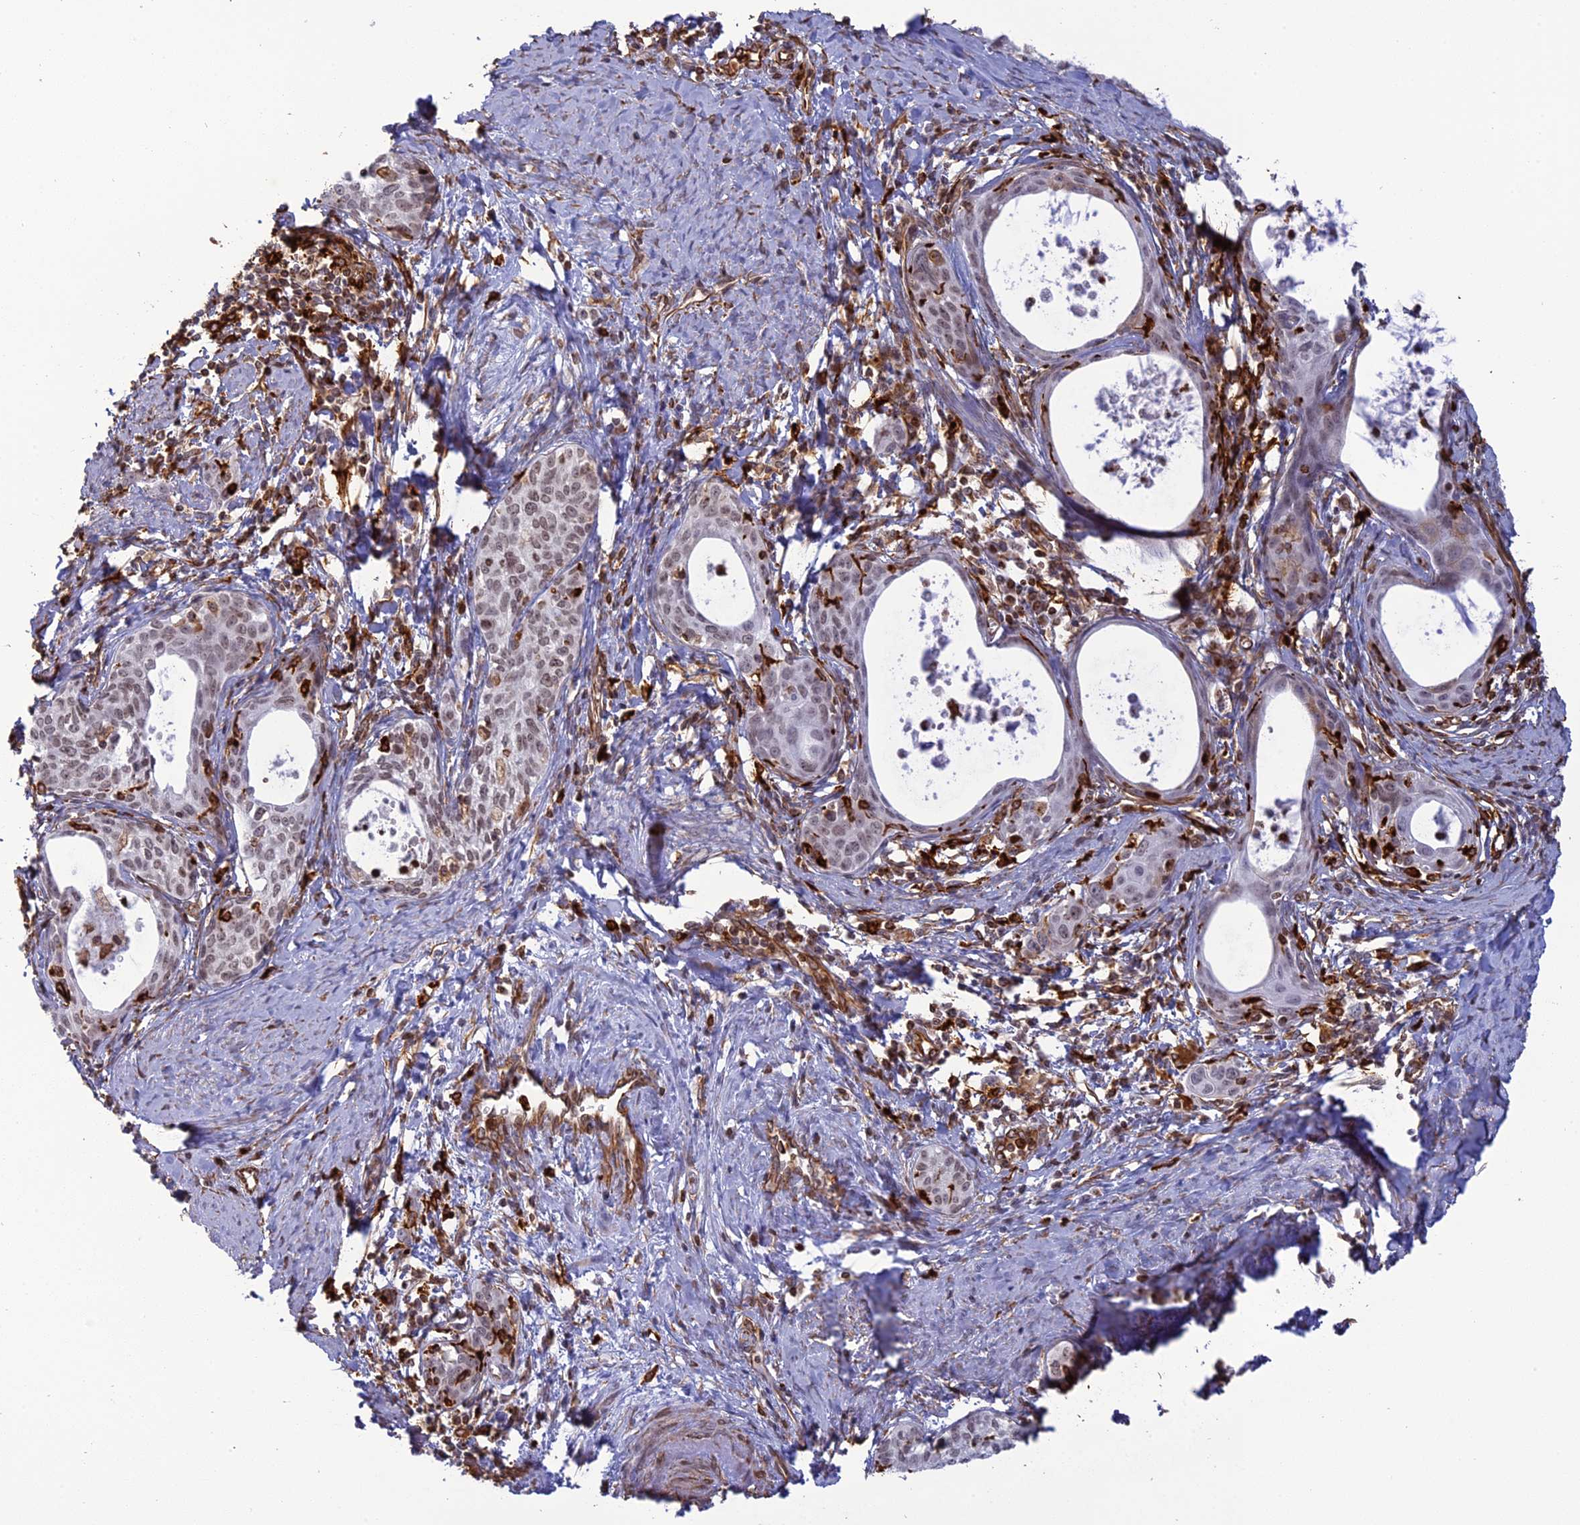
{"staining": {"intensity": "weak", "quantity": "25%-75%", "location": "nuclear"}, "tissue": "cervical cancer", "cell_type": "Tumor cells", "image_type": "cancer", "snomed": [{"axis": "morphology", "description": "Squamous cell carcinoma, NOS"}, {"axis": "topography", "description": "Cervix"}], "caption": "Immunohistochemical staining of human cervical cancer demonstrates weak nuclear protein staining in about 25%-75% of tumor cells.", "gene": "APOBR", "patient": {"sex": "female", "age": 52}}